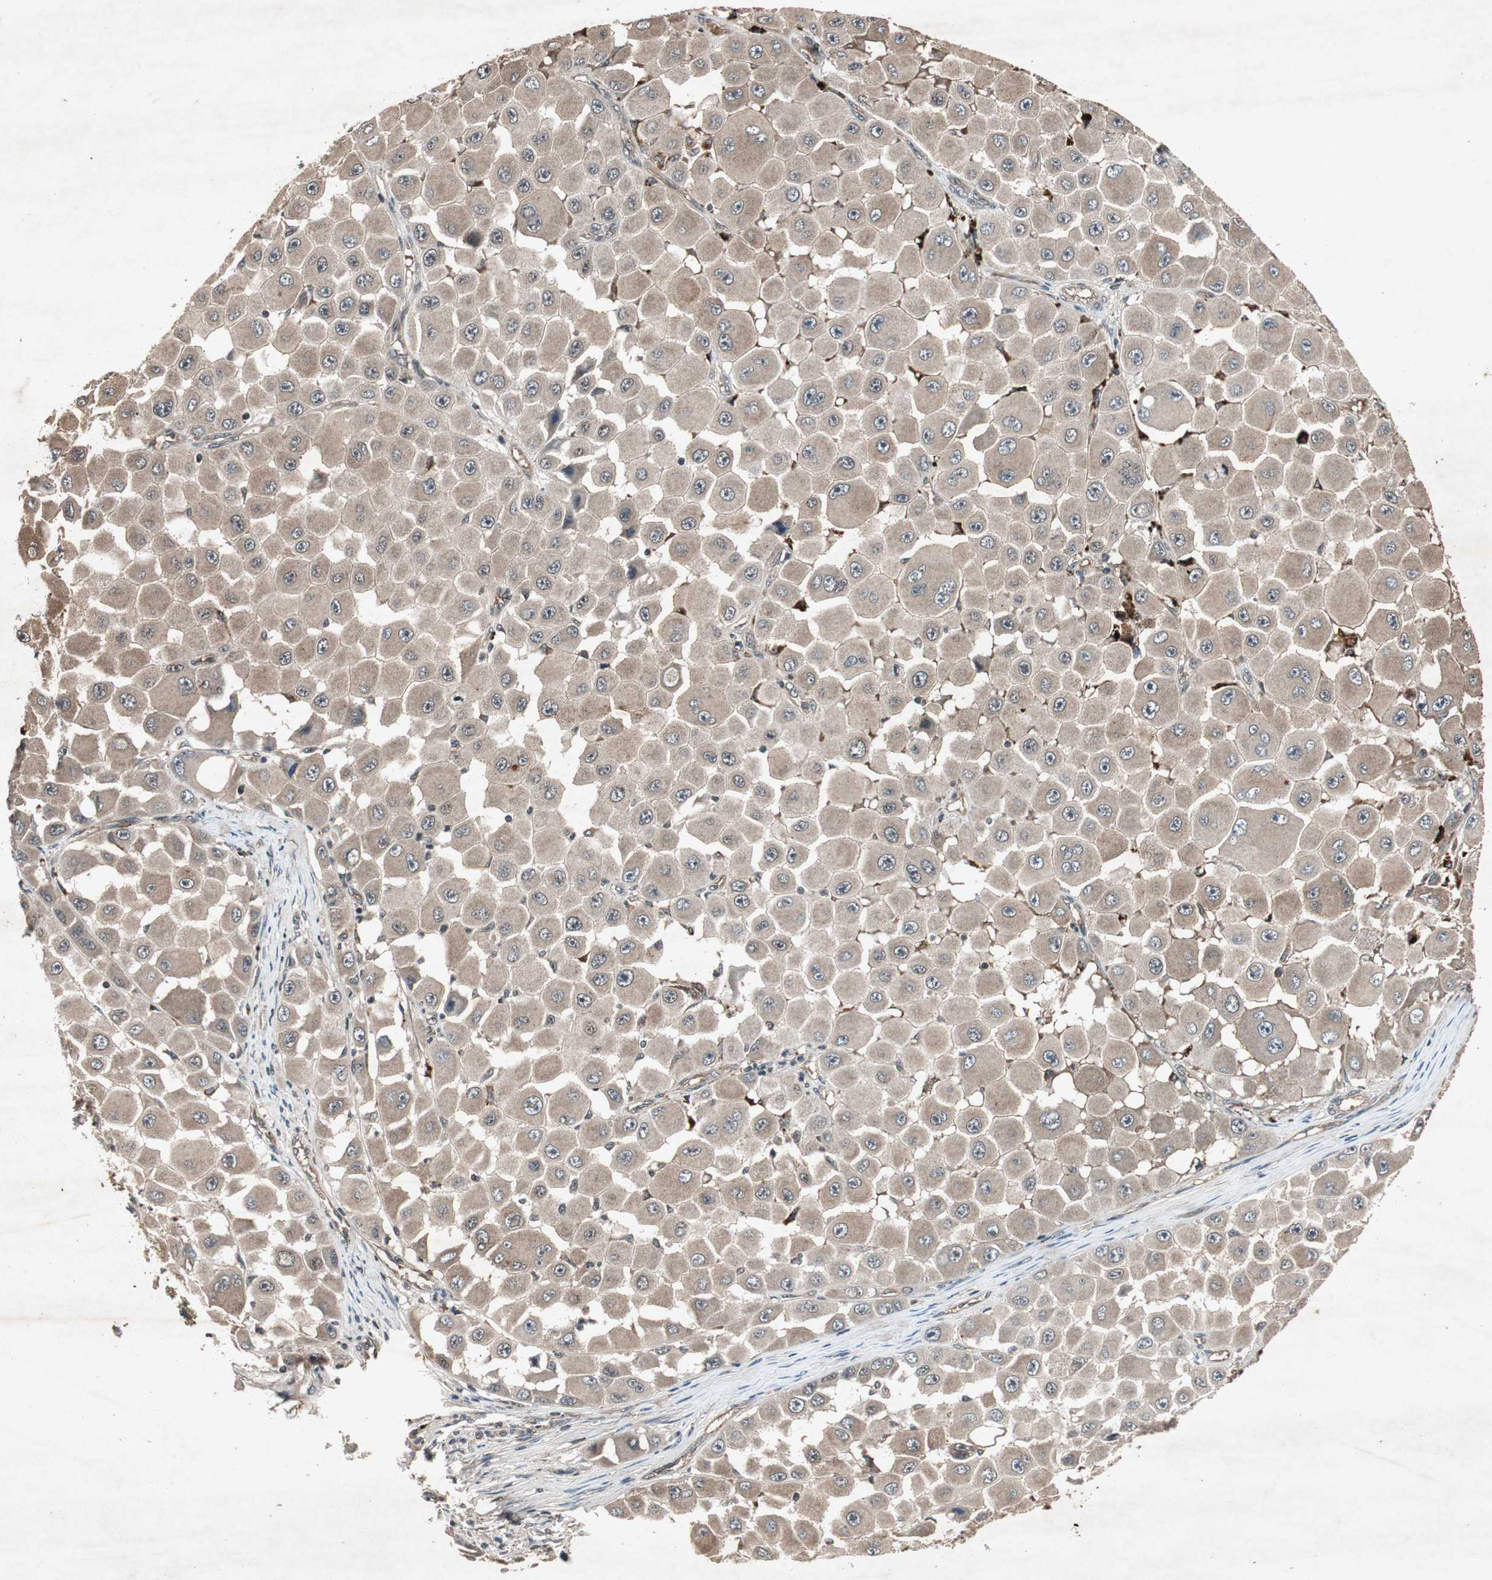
{"staining": {"intensity": "weak", "quantity": ">75%", "location": "cytoplasmic/membranous"}, "tissue": "melanoma", "cell_type": "Tumor cells", "image_type": "cancer", "snomed": [{"axis": "morphology", "description": "Malignant melanoma, NOS"}, {"axis": "topography", "description": "Skin"}], "caption": "Immunohistochemical staining of malignant melanoma exhibits low levels of weak cytoplasmic/membranous protein positivity in about >75% of tumor cells. (Stains: DAB (3,3'-diaminobenzidine) in brown, nuclei in blue, Microscopy: brightfield microscopy at high magnification).", "gene": "SLIT2", "patient": {"sex": "female", "age": 81}}